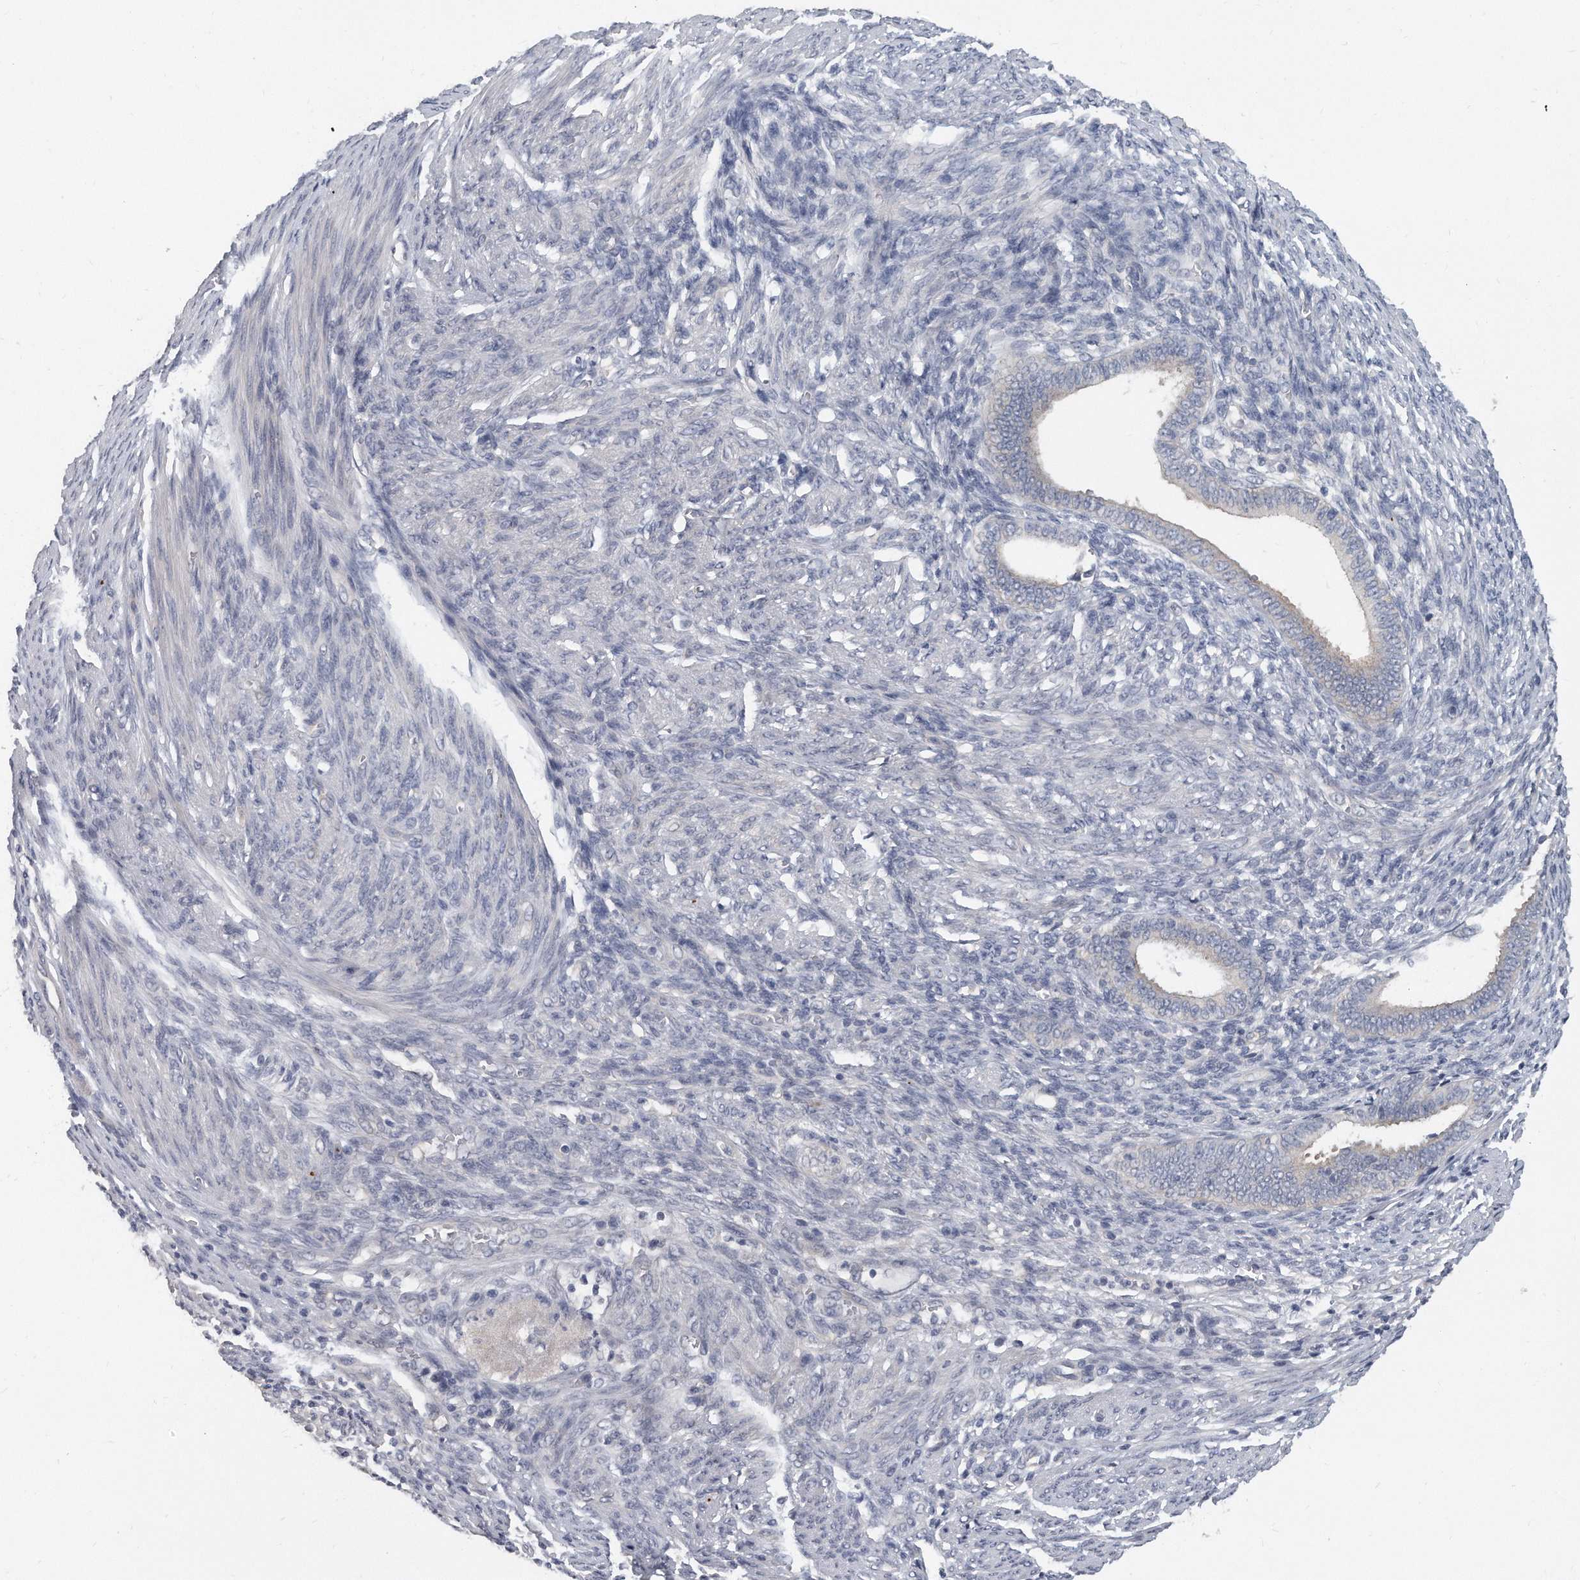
{"staining": {"intensity": "negative", "quantity": "none", "location": "none"}, "tissue": "endometrial cancer", "cell_type": "Tumor cells", "image_type": "cancer", "snomed": [{"axis": "morphology", "description": "Adenocarcinoma, NOS"}, {"axis": "topography", "description": "Endometrium"}], "caption": "Protein analysis of adenocarcinoma (endometrial) demonstrates no significant expression in tumor cells.", "gene": "KLHL7", "patient": {"sex": "female", "age": 51}}